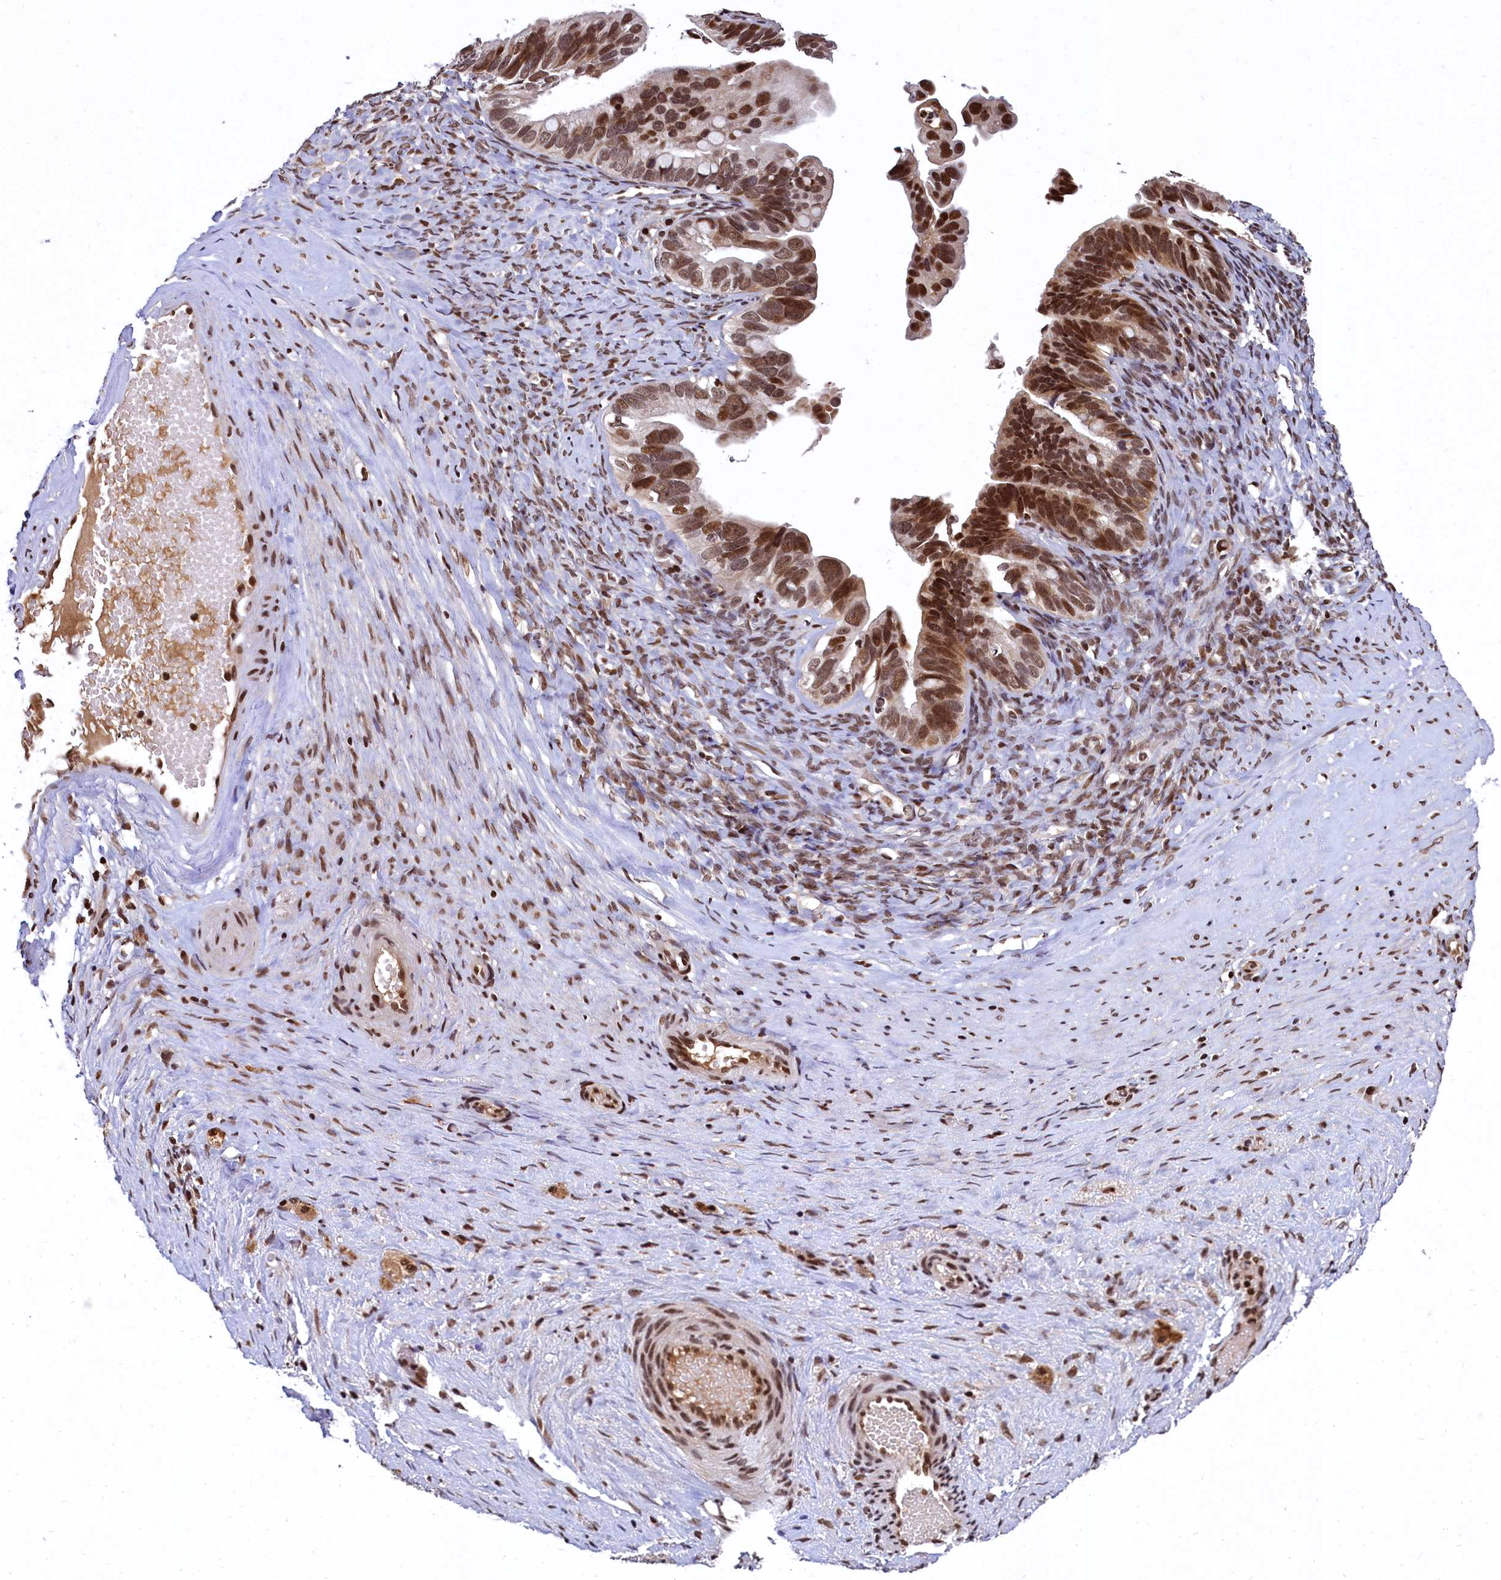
{"staining": {"intensity": "moderate", "quantity": ">75%", "location": "cytoplasmic/membranous,nuclear"}, "tissue": "ovarian cancer", "cell_type": "Tumor cells", "image_type": "cancer", "snomed": [{"axis": "morphology", "description": "Cystadenocarcinoma, serous, NOS"}, {"axis": "topography", "description": "Ovary"}], "caption": "The micrograph reveals immunohistochemical staining of ovarian serous cystadenocarcinoma. There is moderate cytoplasmic/membranous and nuclear expression is identified in approximately >75% of tumor cells. (Brightfield microscopy of DAB IHC at high magnification).", "gene": "FAM217B", "patient": {"sex": "female", "age": 56}}